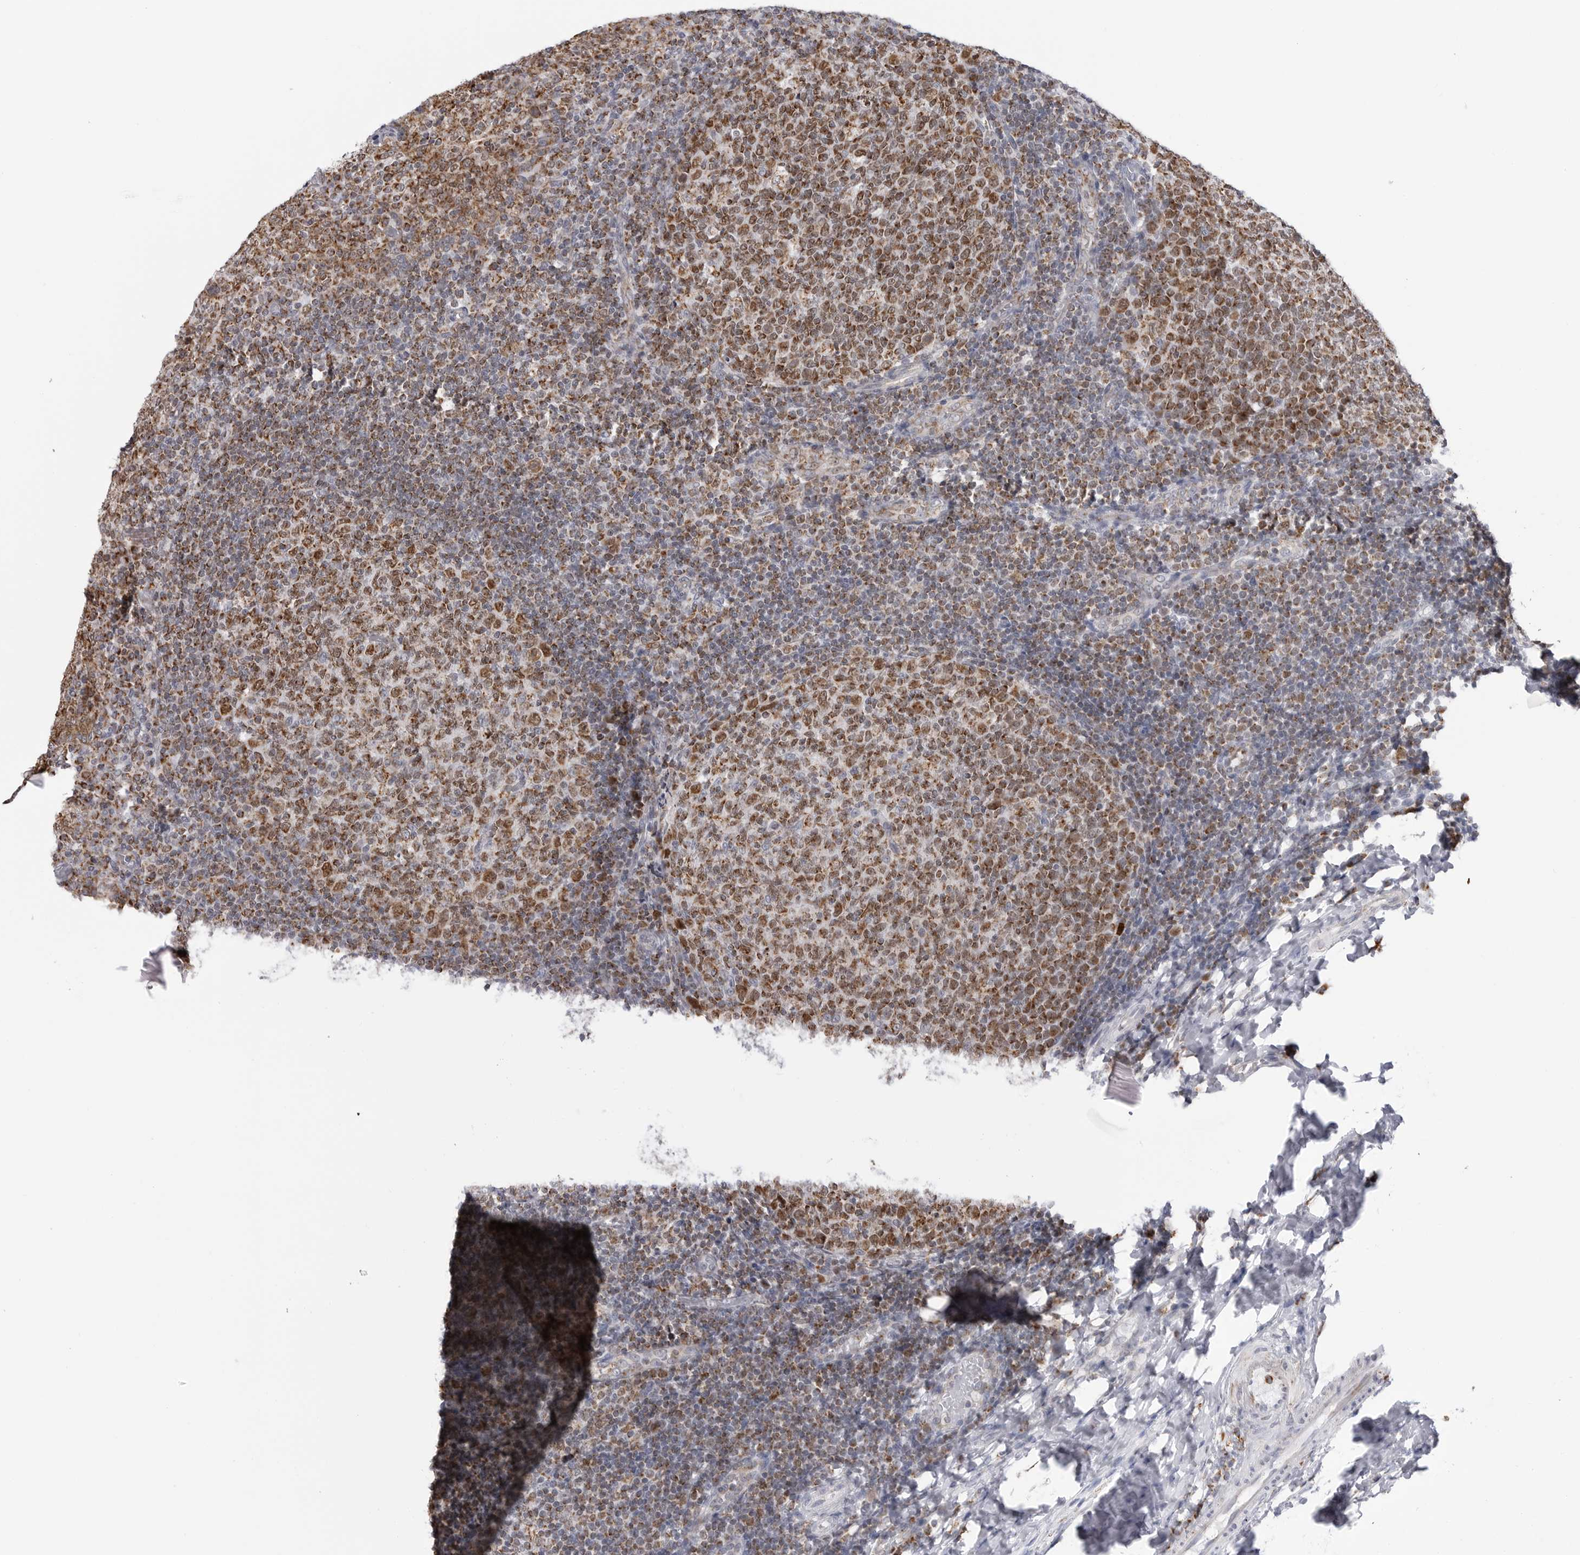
{"staining": {"intensity": "moderate", "quantity": ">75%", "location": "cytoplasmic/membranous"}, "tissue": "tonsil", "cell_type": "Germinal center cells", "image_type": "normal", "snomed": [{"axis": "morphology", "description": "Normal tissue, NOS"}, {"axis": "topography", "description": "Tonsil"}], "caption": "Moderate cytoplasmic/membranous protein expression is present in approximately >75% of germinal center cells in tonsil.", "gene": "COX5A", "patient": {"sex": "female", "age": 19}}